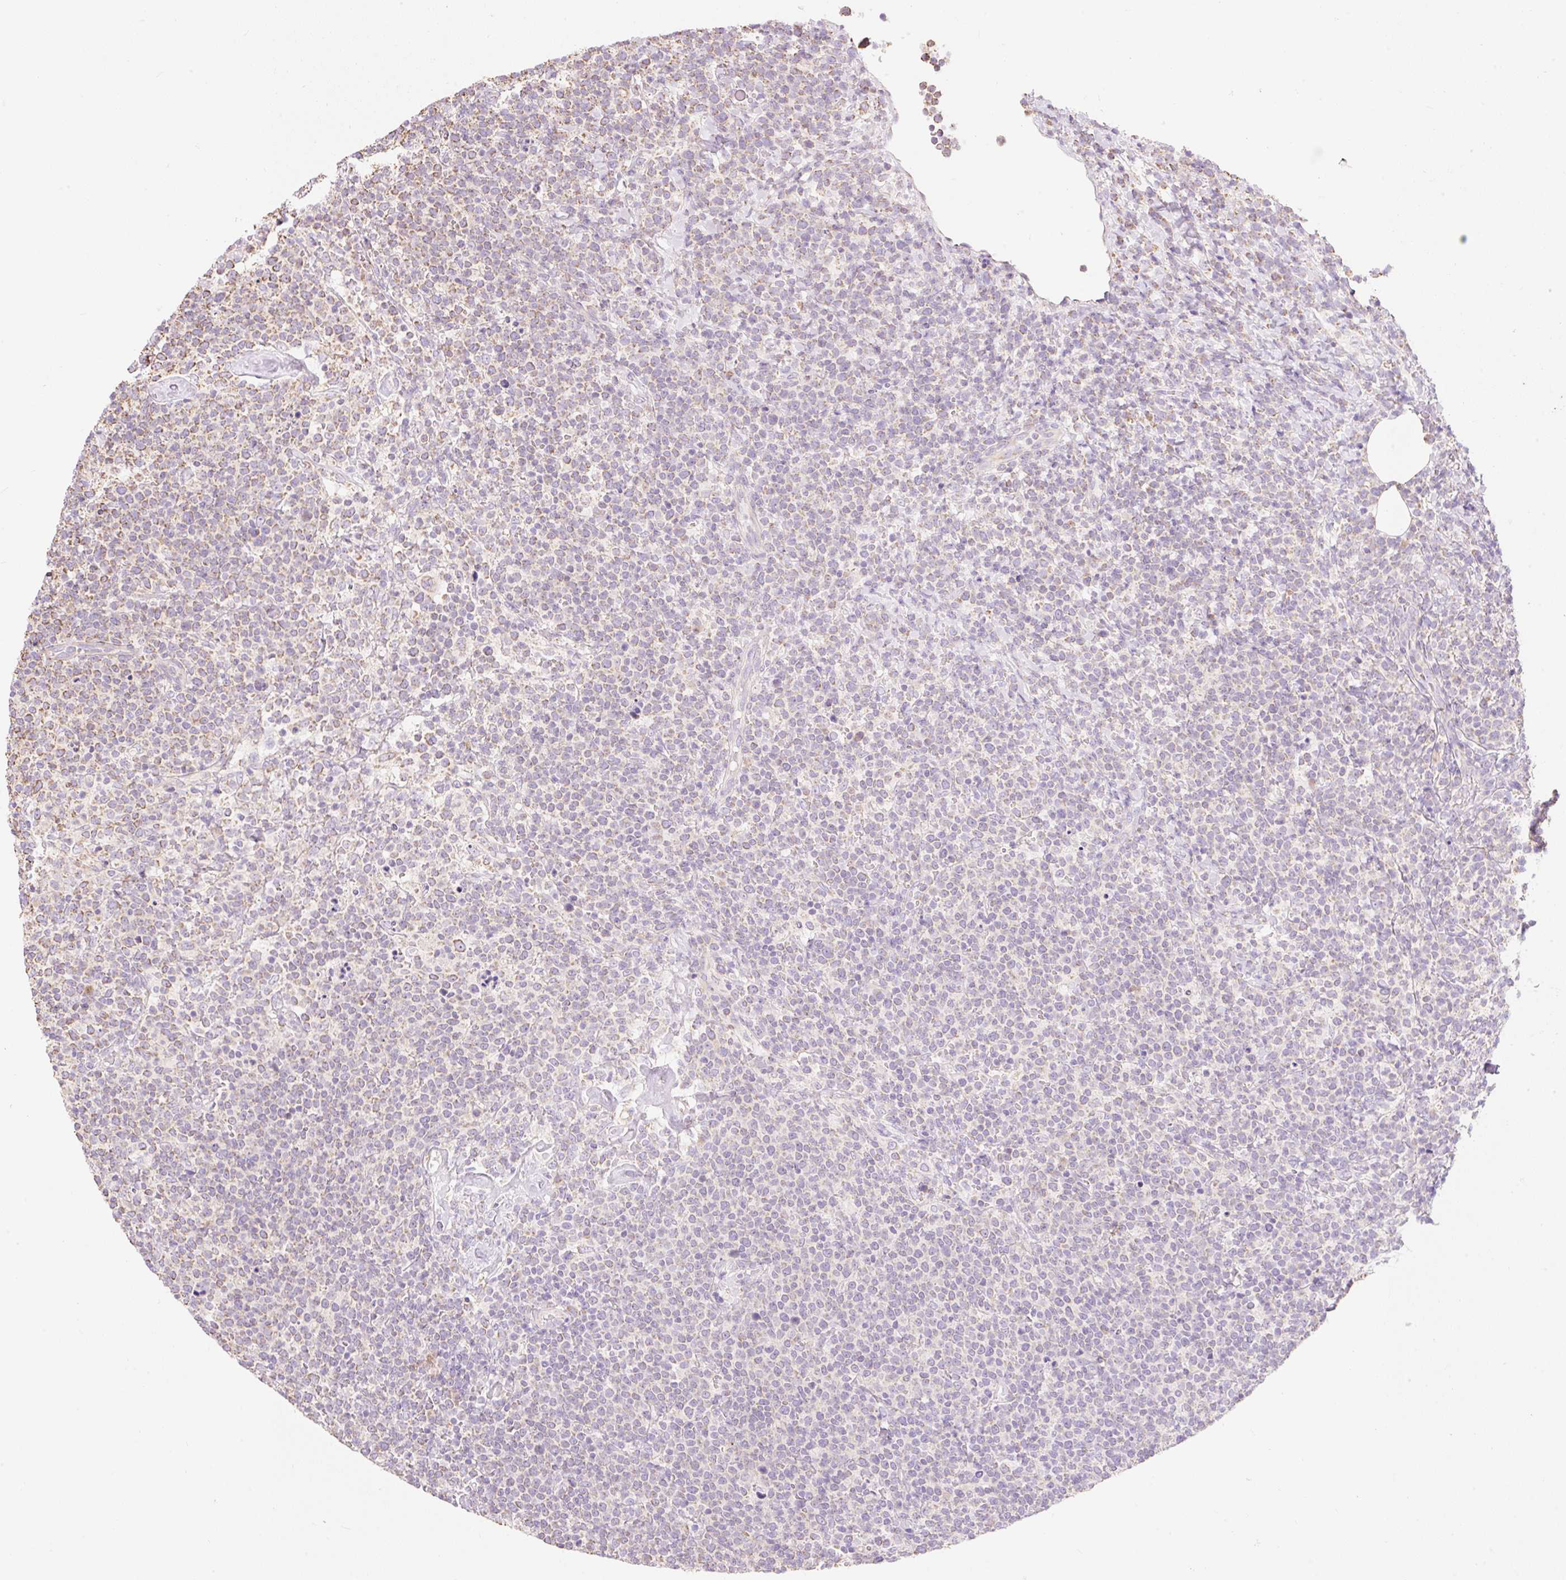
{"staining": {"intensity": "weak", "quantity": "25%-75%", "location": "cytoplasmic/membranous"}, "tissue": "lymphoma", "cell_type": "Tumor cells", "image_type": "cancer", "snomed": [{"axis": "morphology", "description": "Malignant lymphoma, non-Hodgkin's type, High grade"}, {"axis": "topography", "description": "Lymph node"}], "caption": "Weak cytoplasmic/membranous expression for a protein is identified in about 25%-75% of tumor cells of lymphoma using immunohistochemistry (IHC).", "gene": "DHX35", "patient": {"sex": "male", "age": 61}}